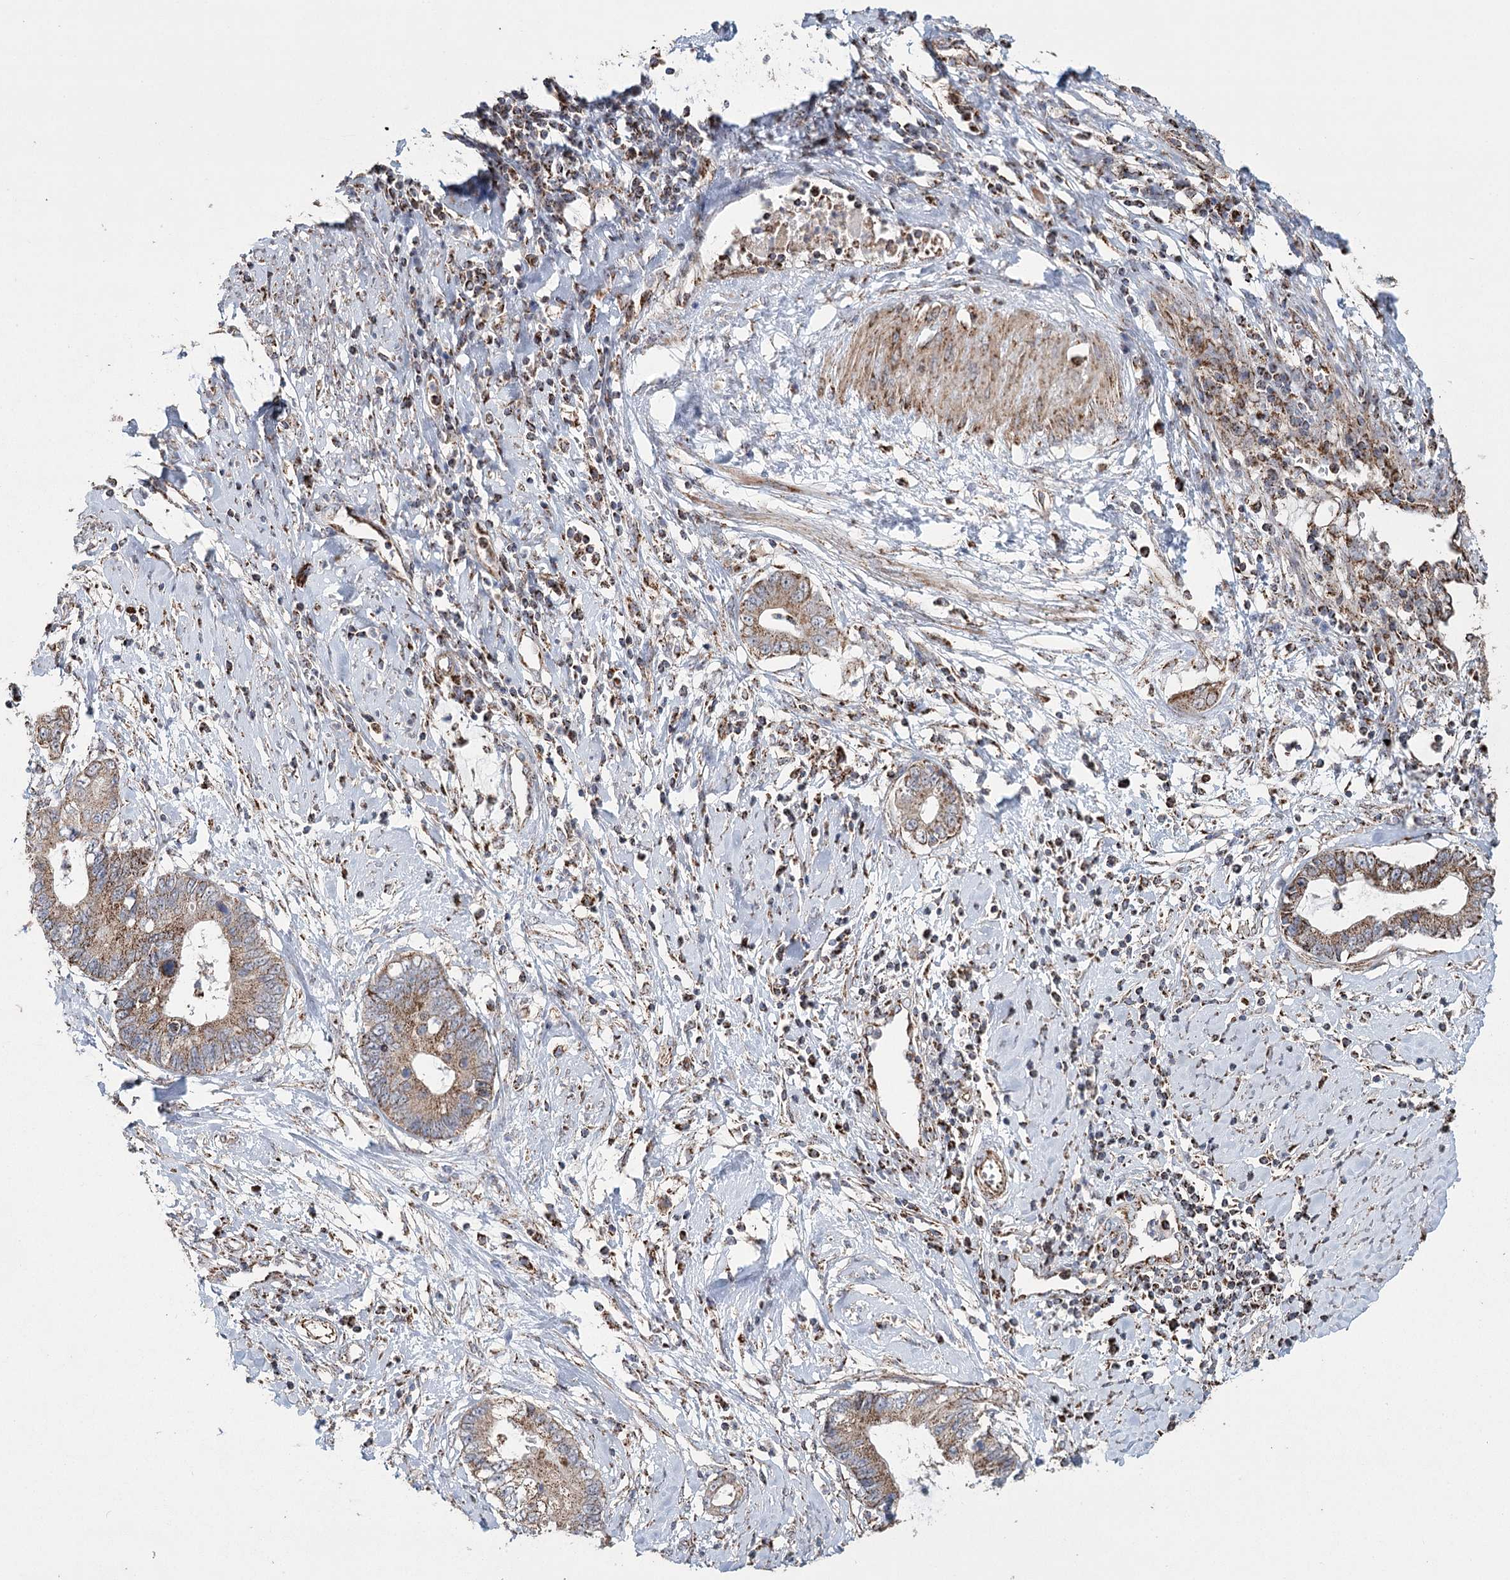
{"staining": {"intensity": "moderate", "quantity": "25%-75%", "location": "cytoplasmic/membranous"}, "tissue": "cervical cancer", "cell_type": "Tumor cells", "image_type": "cancer", "snomed": [{"axis": "morphology", "description": "Adenocarcinoma, NOS"}, {"axis": "topography", "description": "Cervix"}], "caption": "Immunohistochemical staining of cervical adenocarcinoma displays moderate cytoplasmic/membranous protein staining in about 25%-75% of tumor cells.", "gene": "RANBP3L", "patient": {"sex": "female", "age": 44}}